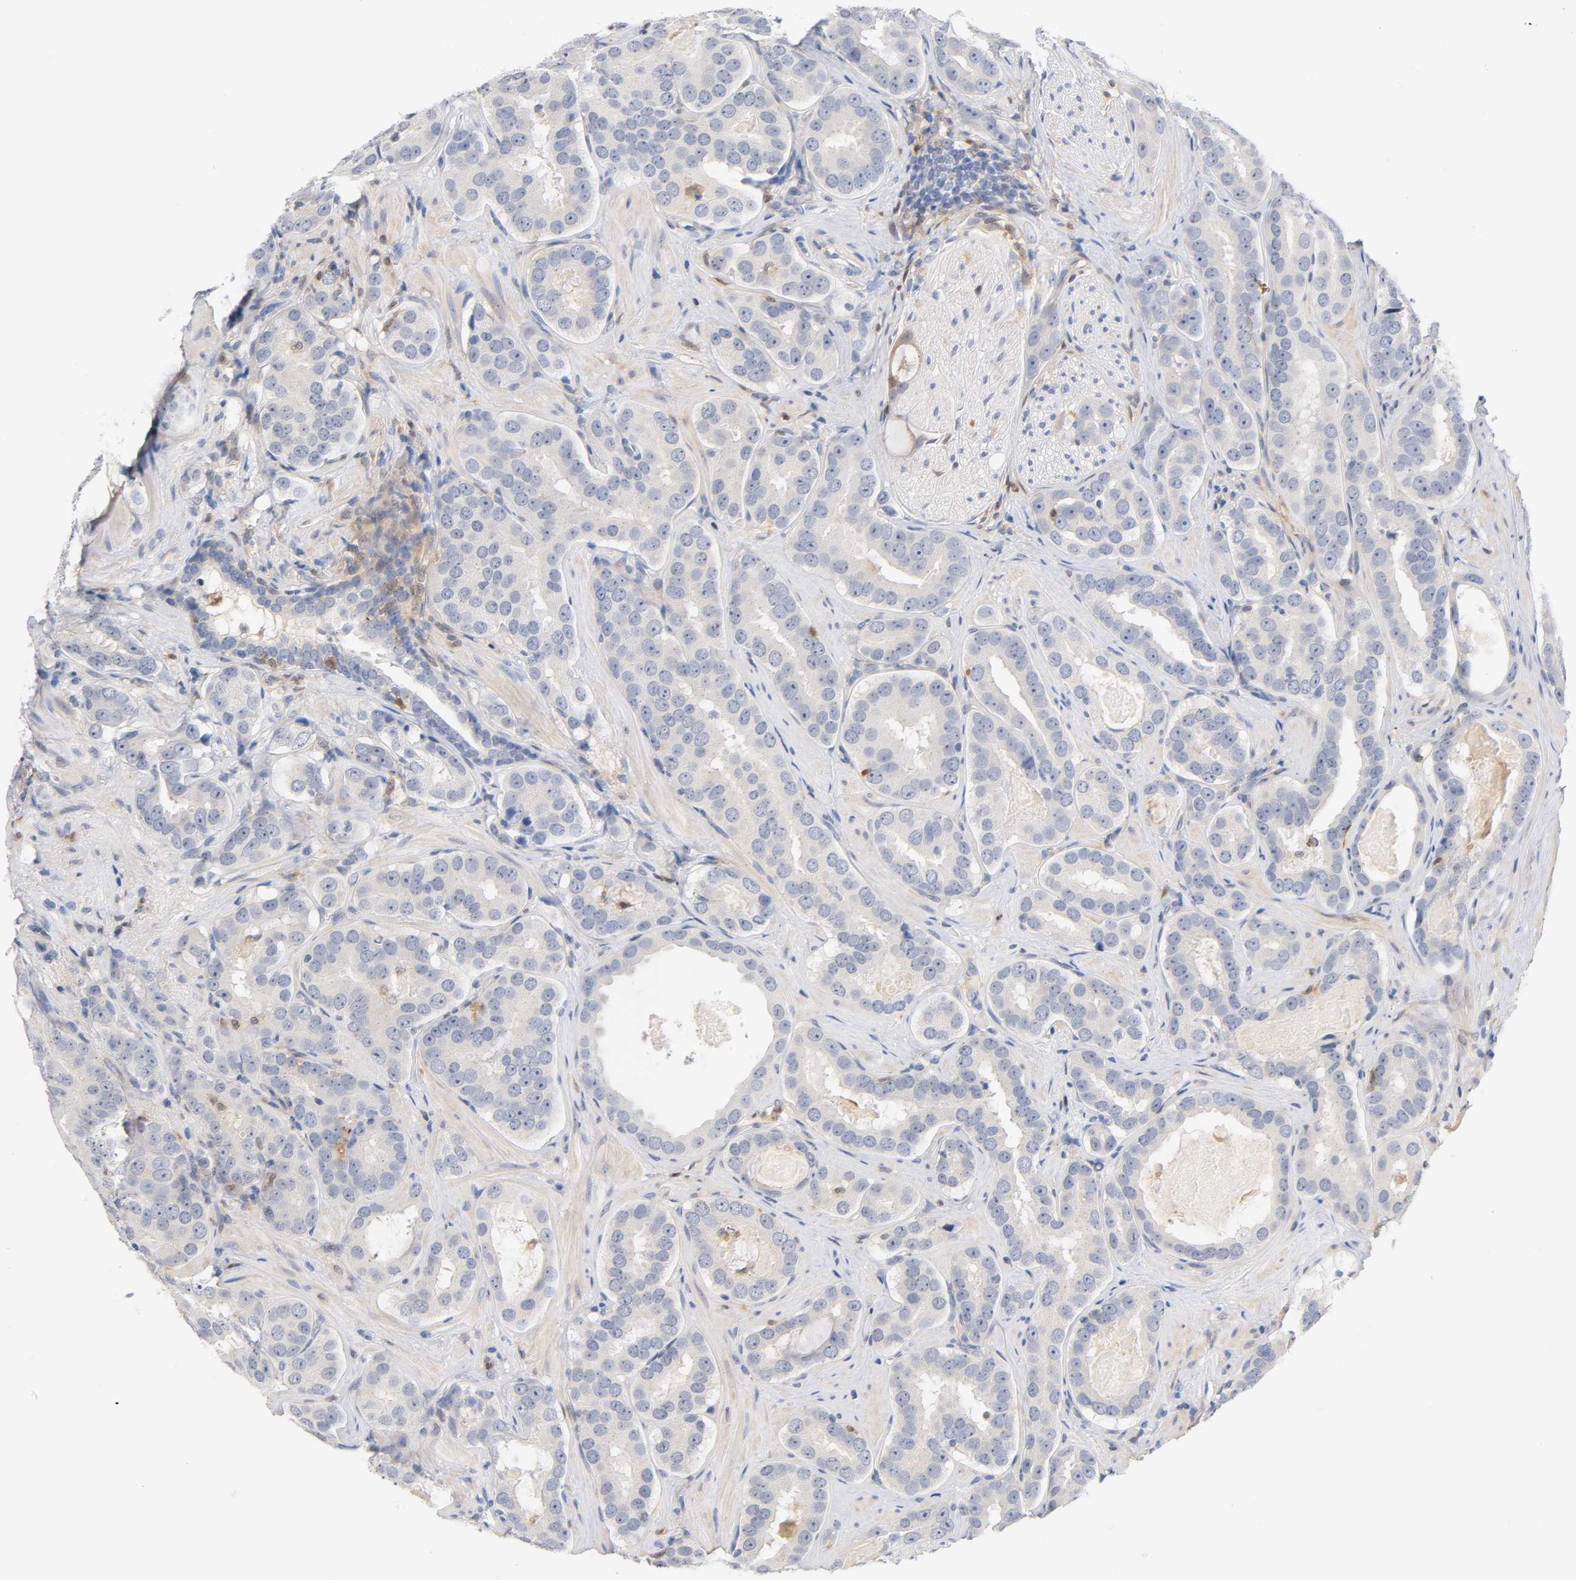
{"staining": {"intensity": "negative", "quantity": "none", "location": "none"}, "tissue": "prostate cancer", "cell_type": "Tumor cells", "image_type": "cancer", "snomed": [{"axis": "morphology", "description": "Adenocarcinoma, Low grade"}, {"axis": "topography", "description": "Prostate"}], "caption": "Tumor cells are negative for brown protein staining in prostate cancer (low-grade adenocarcinoma).", "gene": "IL18", "patient": {"sex": "male", "age": 59}}